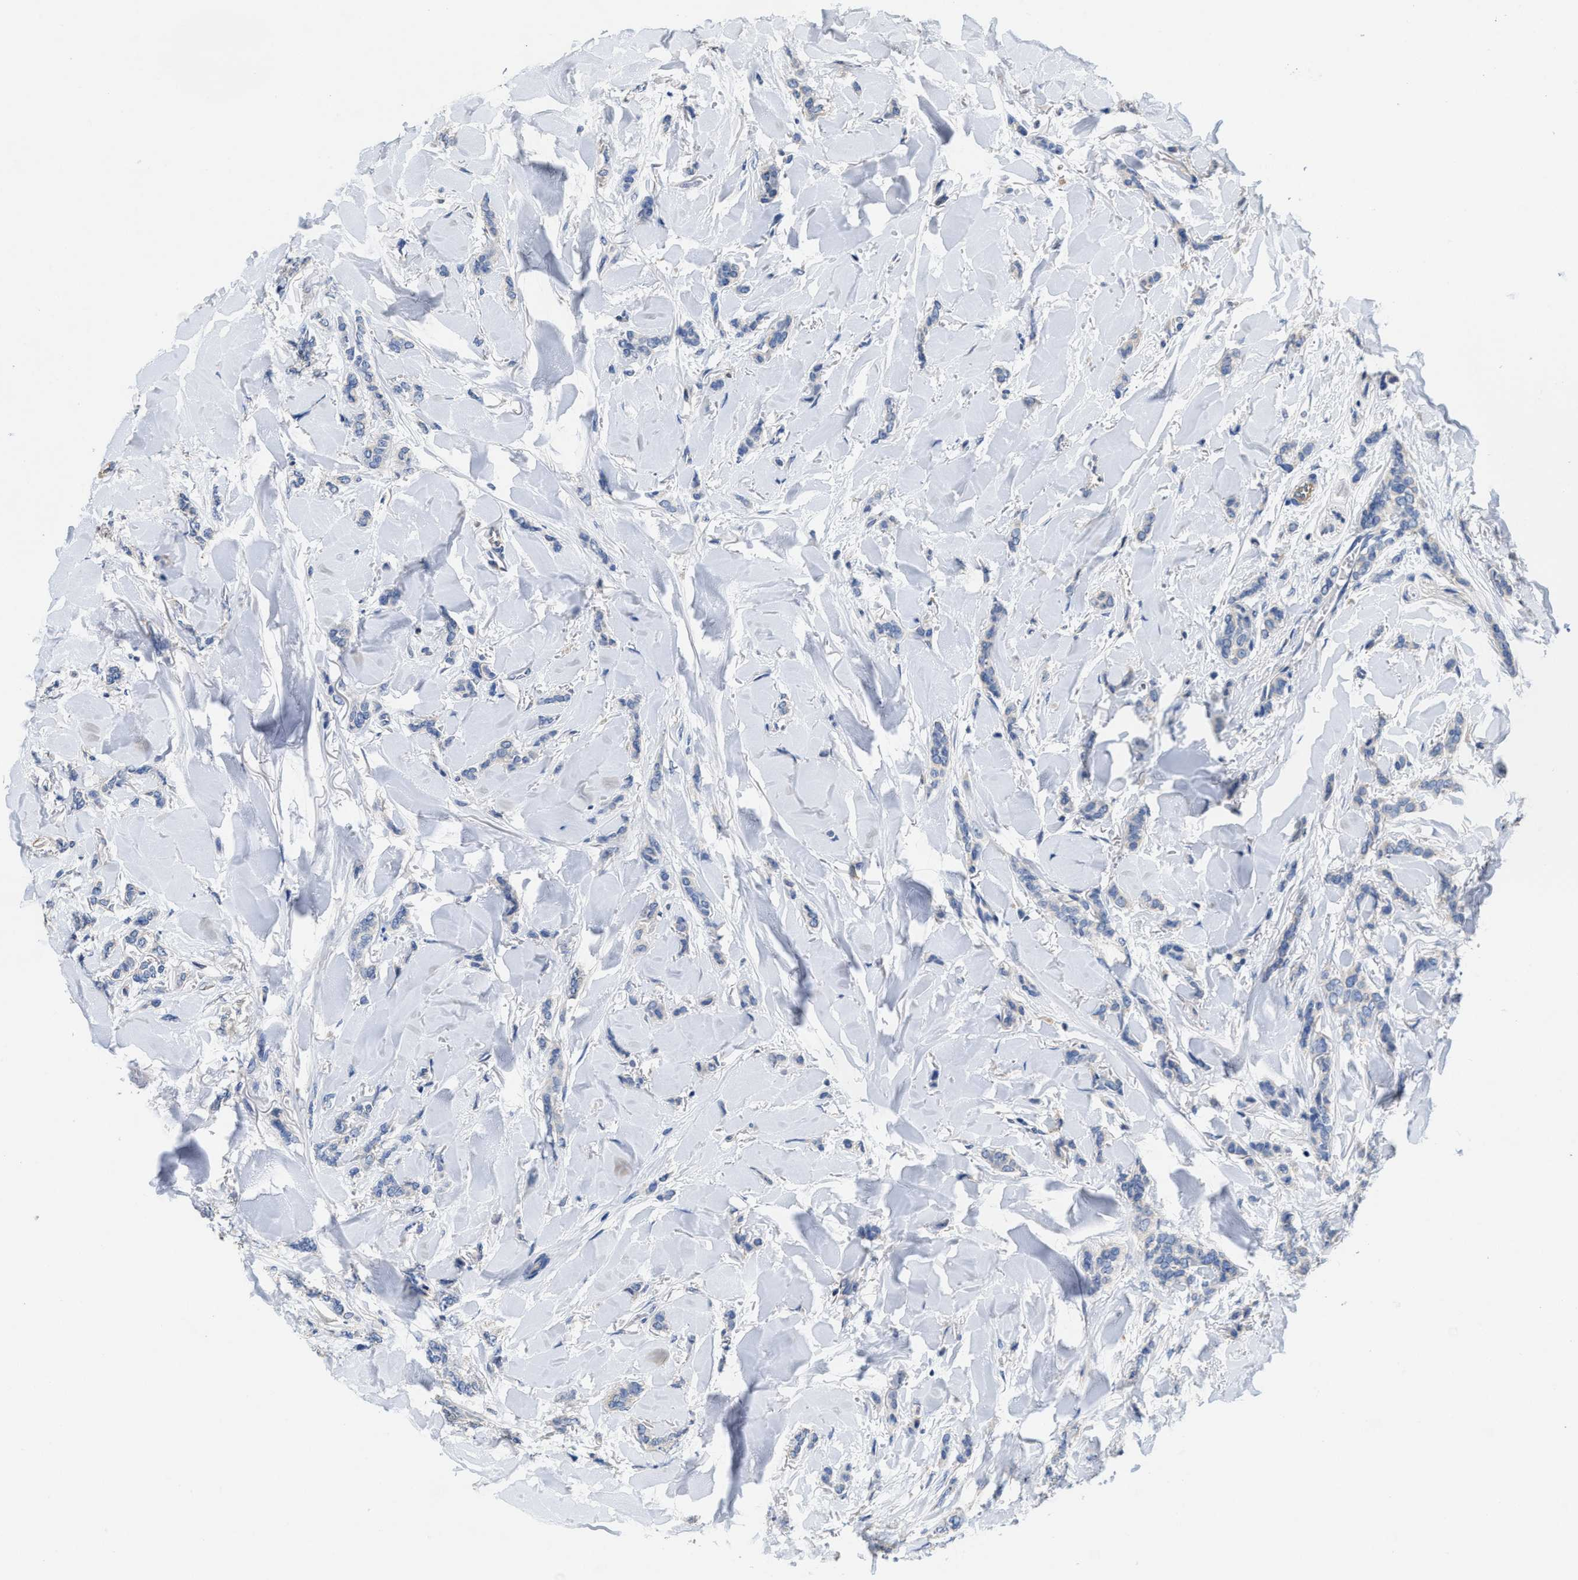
{"staining": {"intensity": "negative", "quantity": "none", "location": "none"}, "tissue": "breast cancer", "cell_type": "Tumor cells", "image_type": "cancer", "snomed": [{"axis": "morphology", "description": "Lobular carcinoma"}, {"axis": "topography", "description": "Skin"}, {"axis": "topography", "description": "Breast"}], "caption": "Immunohistochemical staining of human lobular carcinoma (breast) reveals no significant staining in tumor cells.", "gene": "PEG10", "patient": {"sex": "female", "age": 46}}